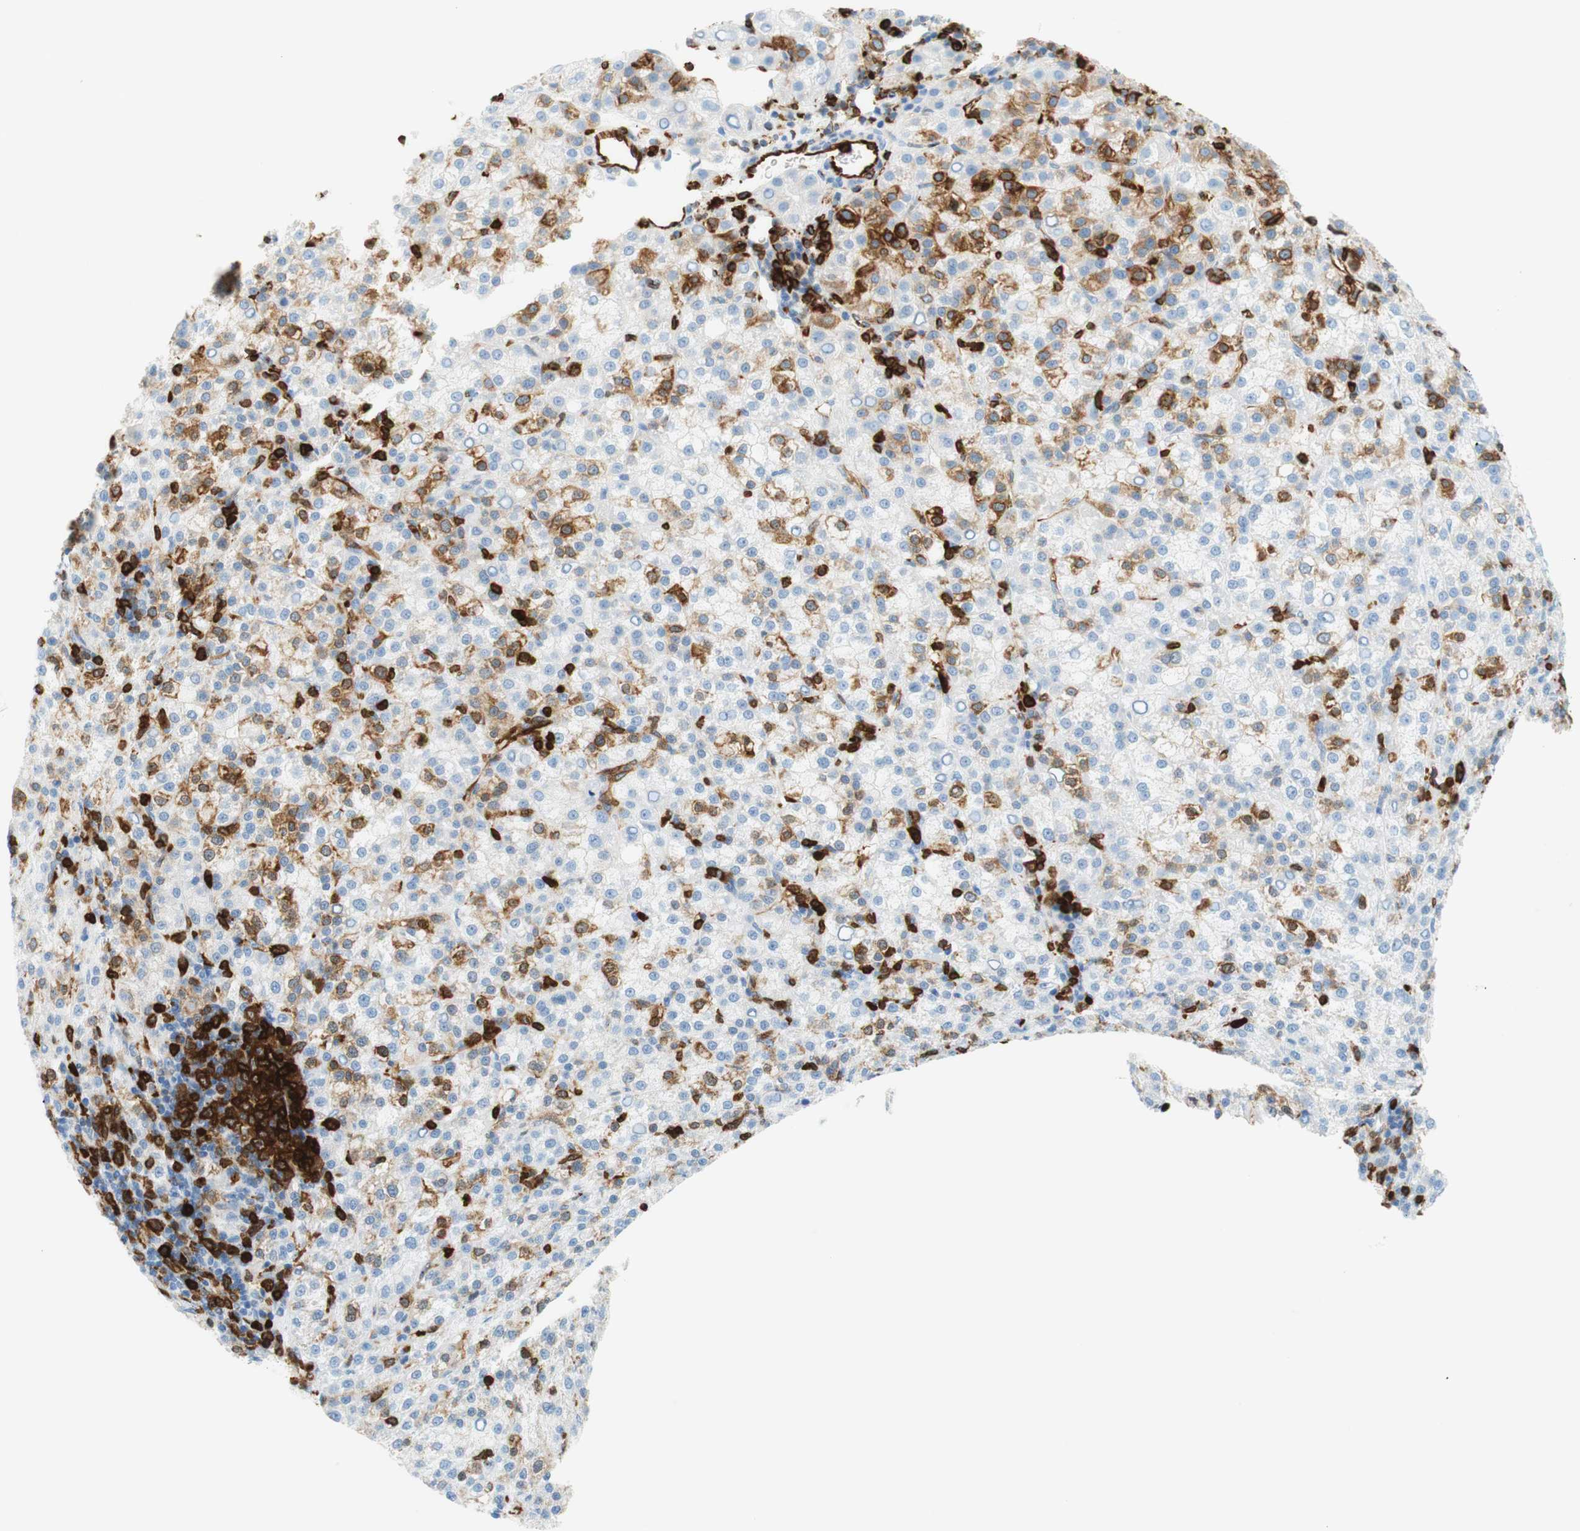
{"staining": {"intensity": "strong", "quantity": "<25%", "location": "cytoplasmic/membranous"}, "tissue": "liver cancer", "cell_type": "Tumor cells", "image_type": "cancer", "snomed": [{"axis": "morphology", "description": "Carcinoma, Hepatocellular, NOS"}, {"axis": "topography", "description": "Liver"}], "caption": "DAB immunohistochemical staining of liver cancer (hepatocellular carcinoma) demonstrates strong cytoplasmic/membranous protein staining in approximately <25% of tumor cells.", "gene": "STMN1", "patient": {"sex": "female", "age": 58}}